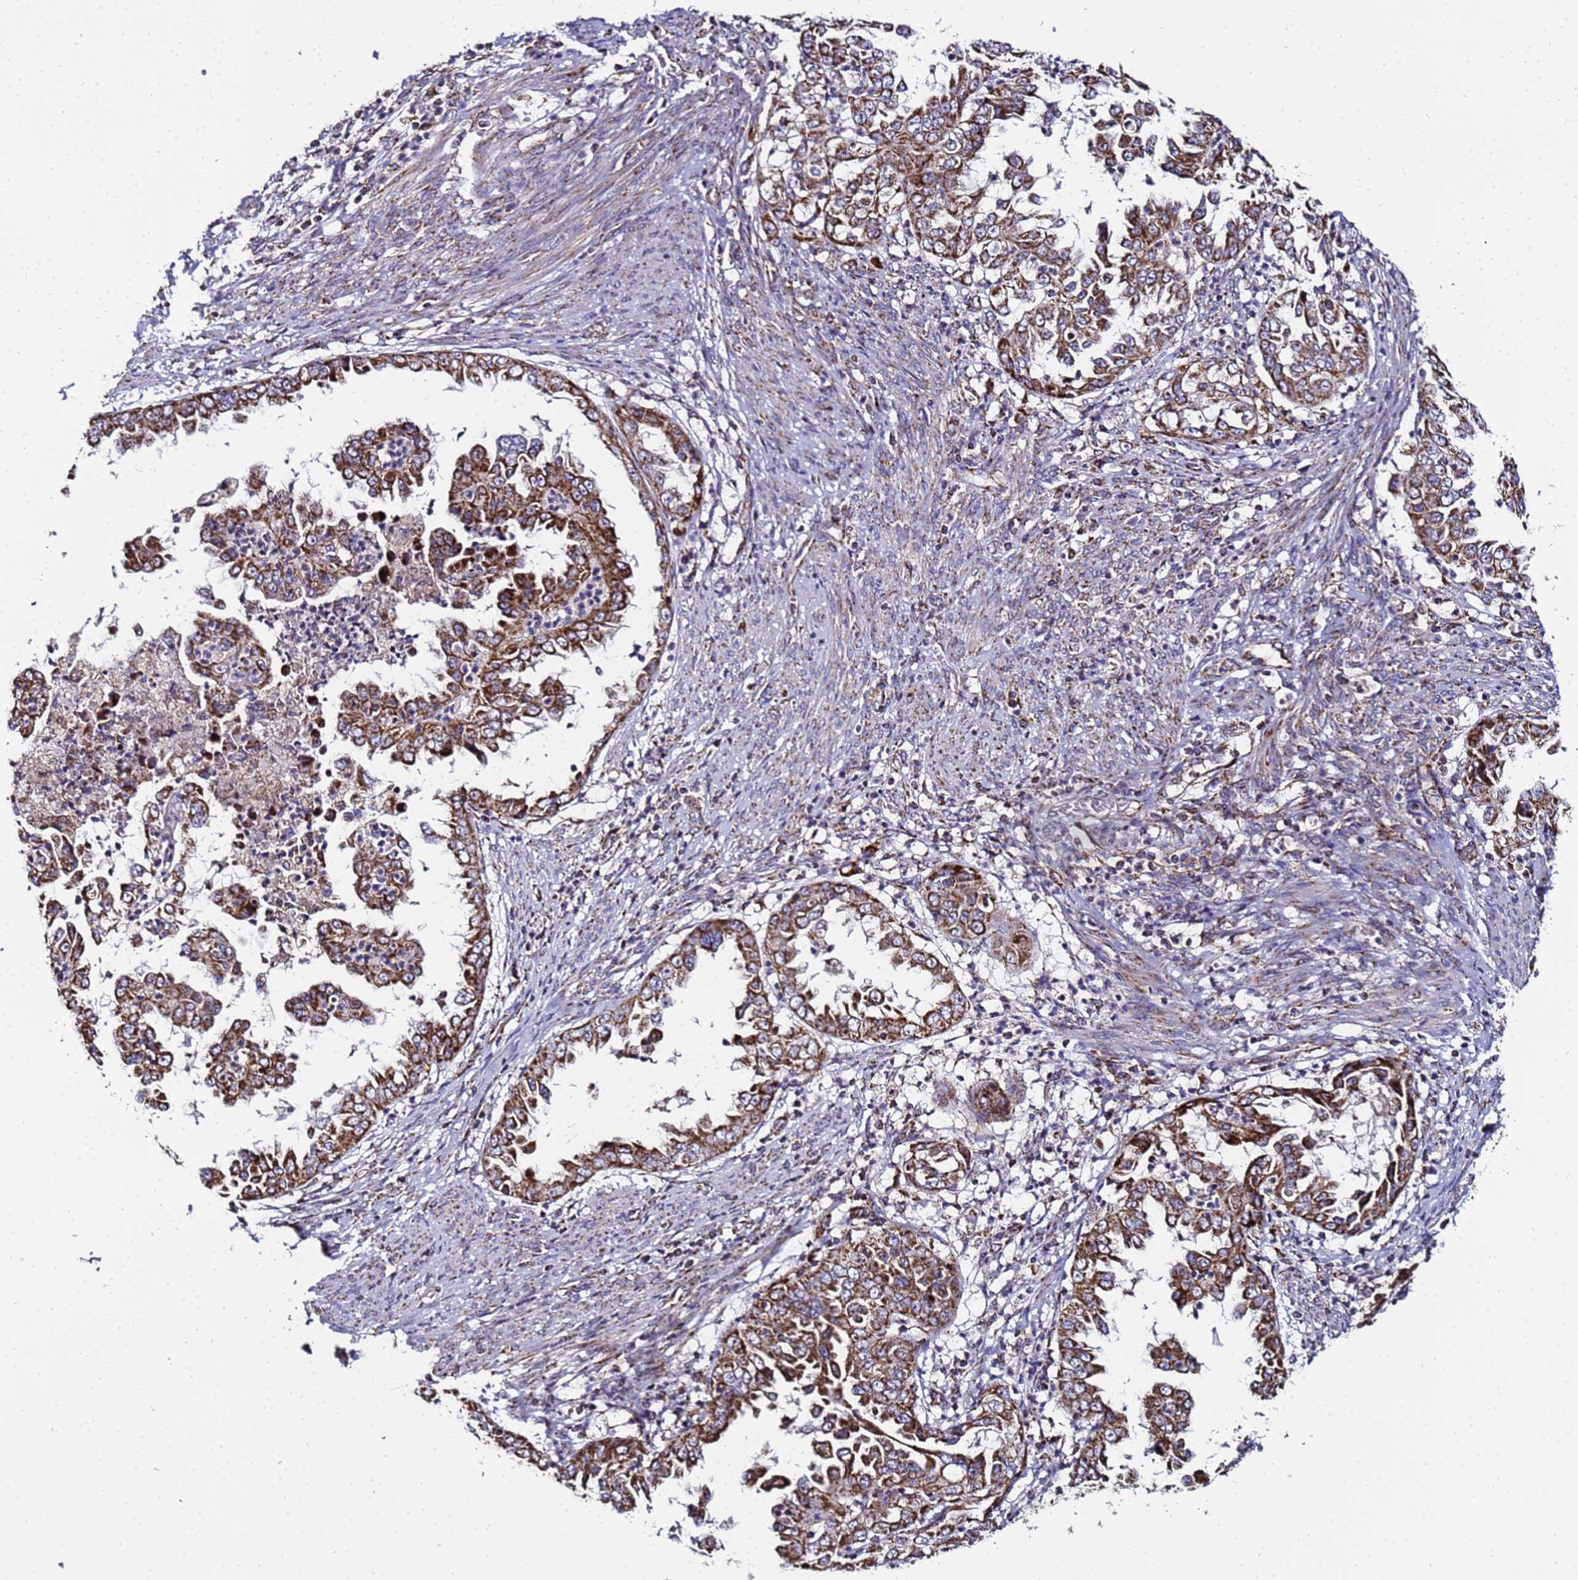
{"staining": {"intensity": "strong", "quantity": ">75%", "location": "cytoplasmic/membranous"}, "tissue": "endometrial cancer", "cell_type": "Tumor cells", "image_type": "cancer", "snomed": [{"axis": "morphology", "description": "Adenocarcinoma, NOS"}, {"axis": "topography", "description": "Endometrium"}], "caption": "Protein expression analysis of human endometrial cancer reveals strong cytoplasmic/membranous positivity in approximately >75% of tumor cells. (Stains: DAB in brown, nuclei in blue, Microscopy: brightfield microscopy at high magnification).", "gene": "MRPS12", "patient": {"sex": "female", "age": 85}}